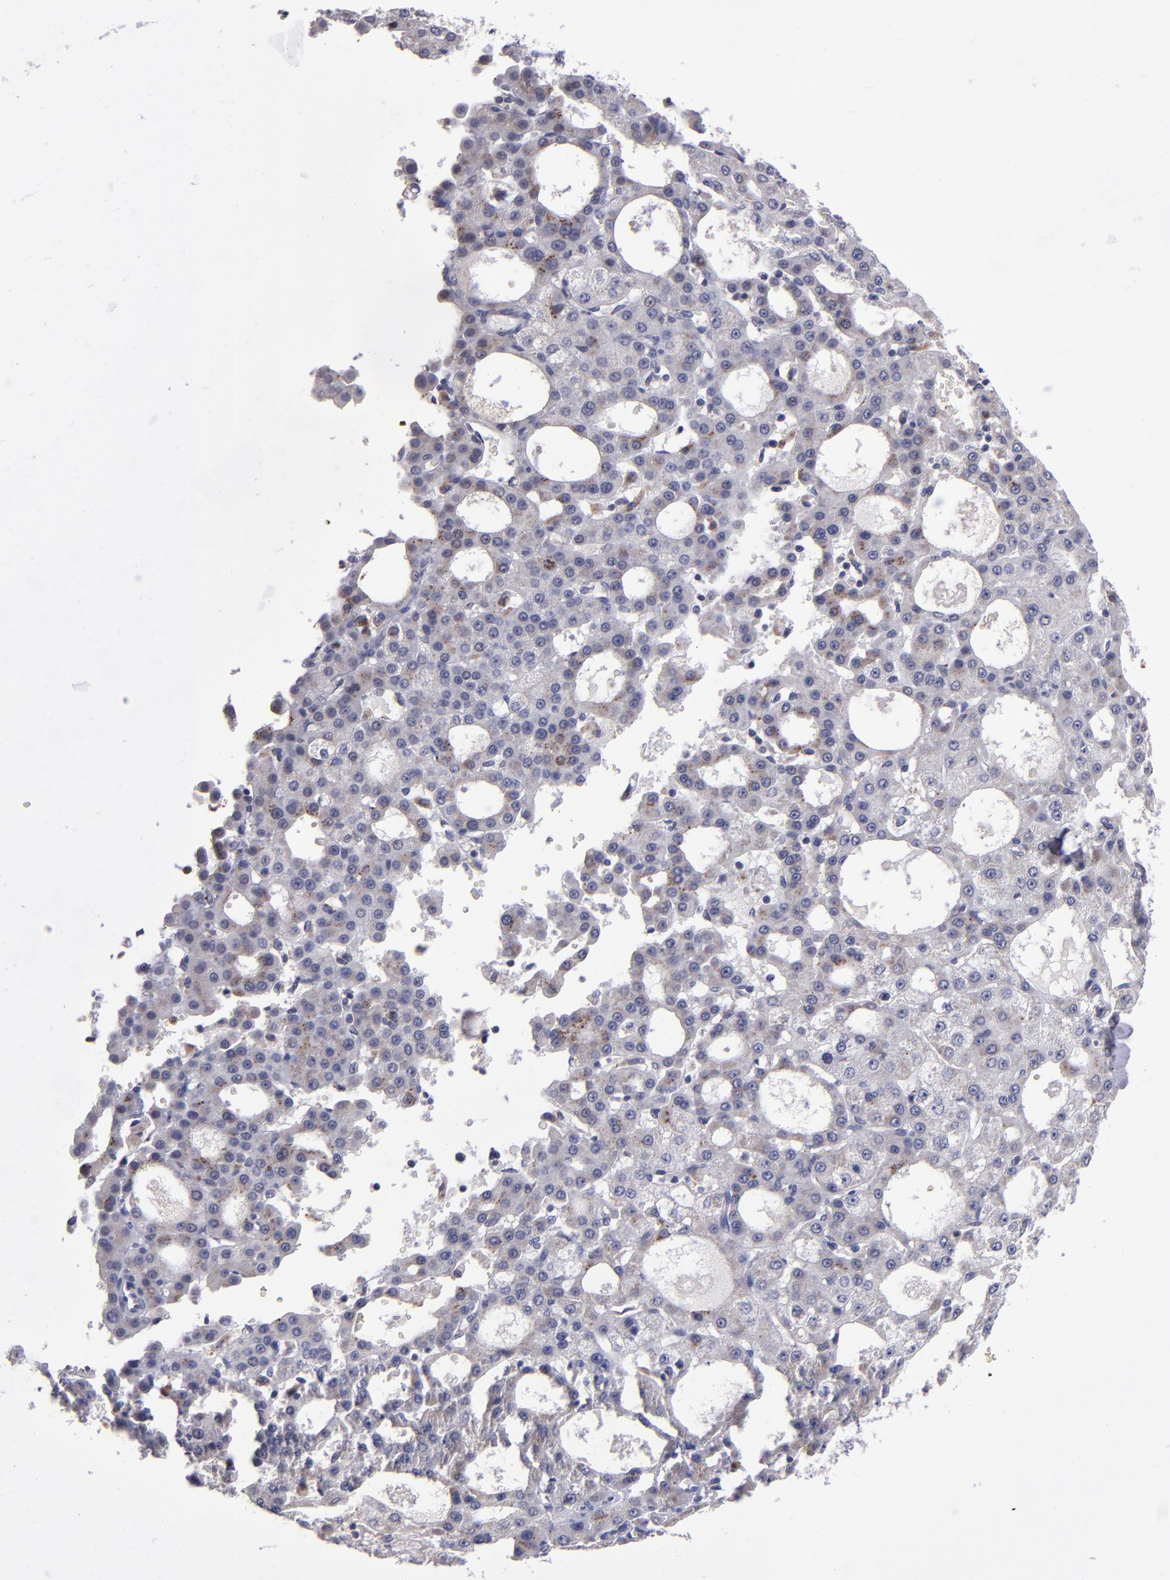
{"staining": {"intensity": "moderate", "quantity": "<25%", "location": "cytoplasmic/membranous"}, "tissue": "liver cancer", "cell_type": "Tumor cells", "image_type": "cancer", "snomed": [{"axis": "morphology", "description": "Carcinoma, Hepatocellular, NOS"}, {"axis": "topography", "description": "Liver"}], "caption": "Protein staining reveals moderate cytoplasmic/membranous staining in about <25% of tumor cells in liver cancer (hepatocellular carcinoma).", "gene": "RAB41", "patient": {"sex": "male", "age": 47}}